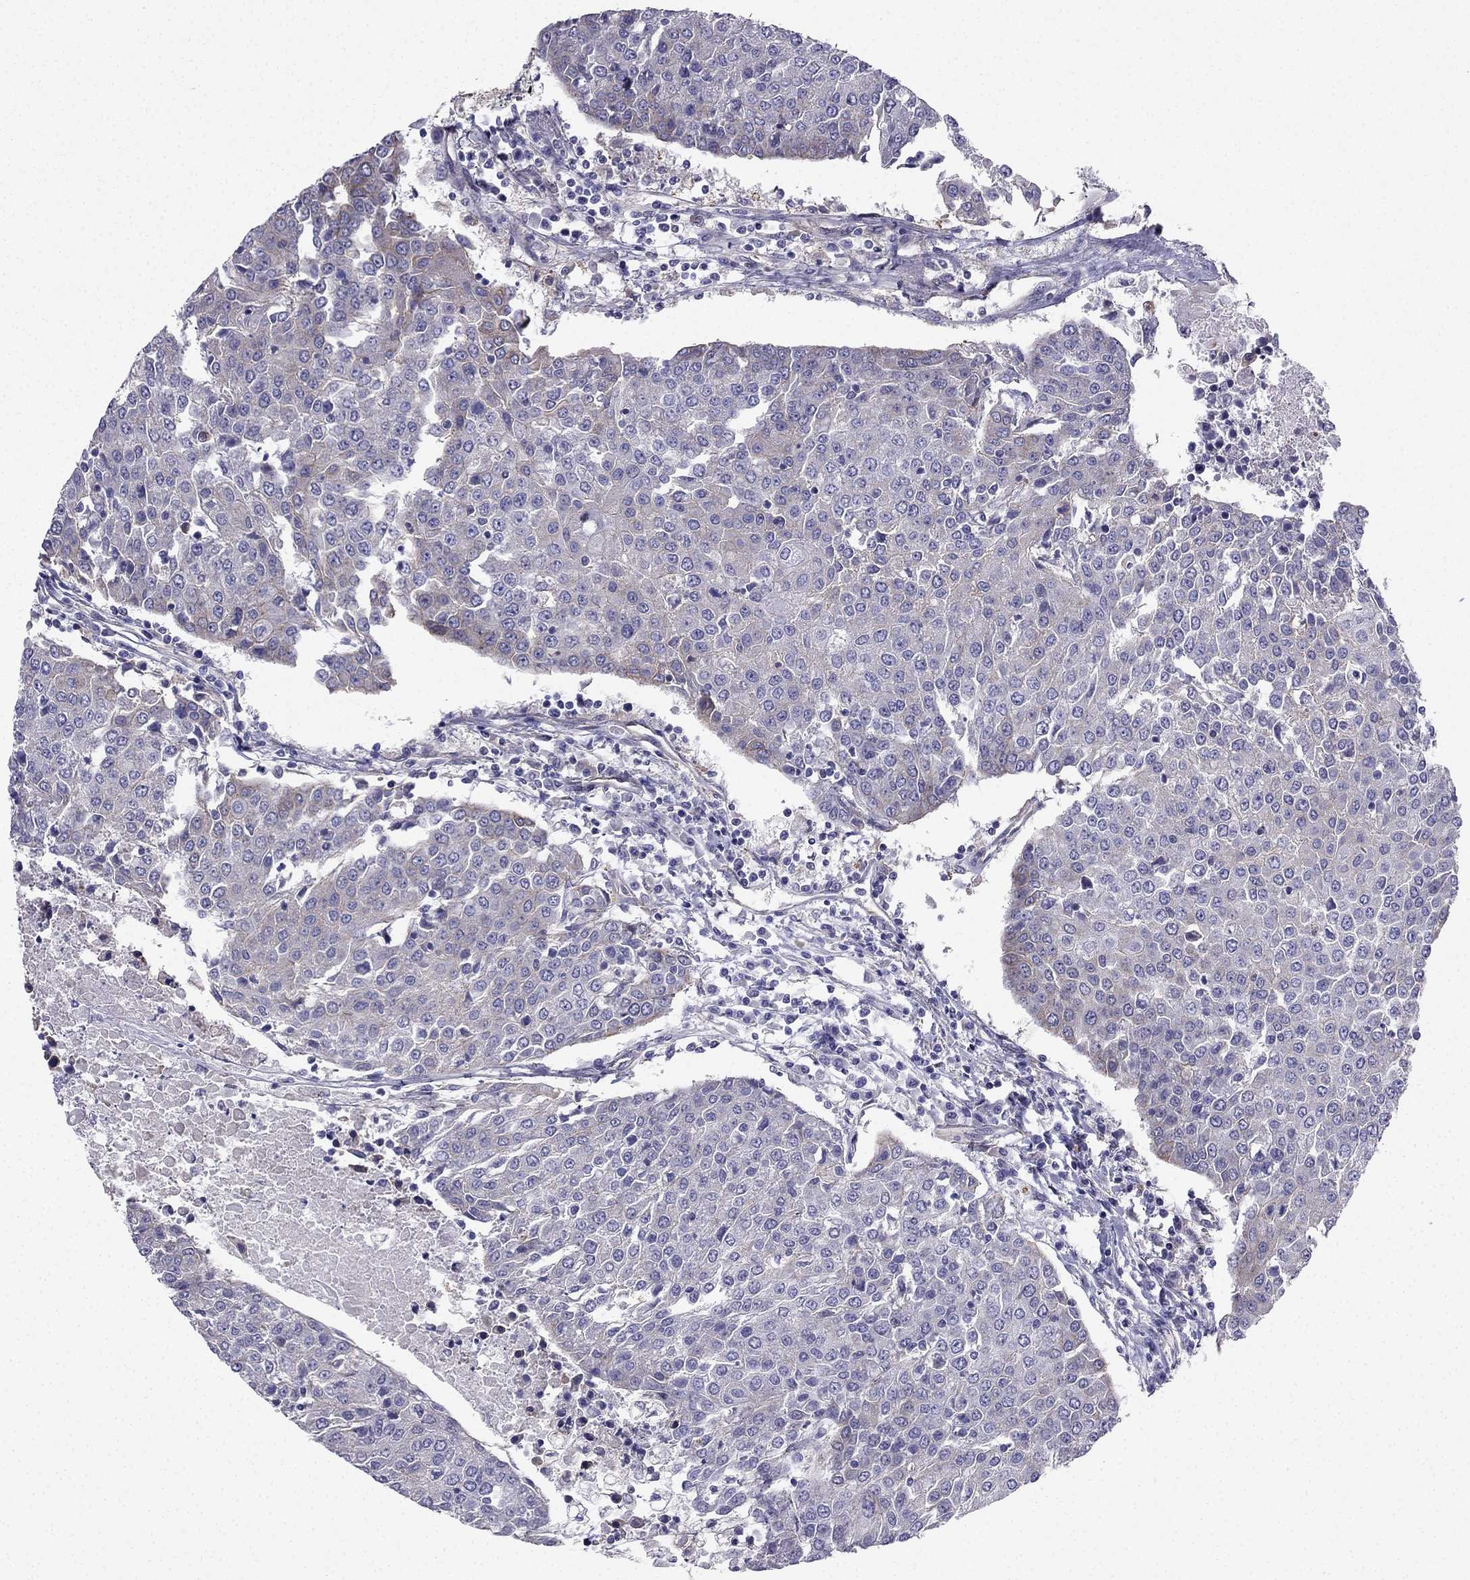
{"staining": {"intensity": "negative", "quantity": "none", "location": "none"}, "tissue": "urothelial cancer", "cell_type": "Tumor cells", "image_type": "cancer", "snomed": [{"axis": "morphology", "description": "Urothelial carcinoma, High grade"}, {"axis": "topography", "description": "Urinary bladder"}], "caption": "The micrograph displays no significant positivity in tumor cells of urothelial cancer.", "gene": "ENOX1", "patient": {"sex": "female", "age": 85}}